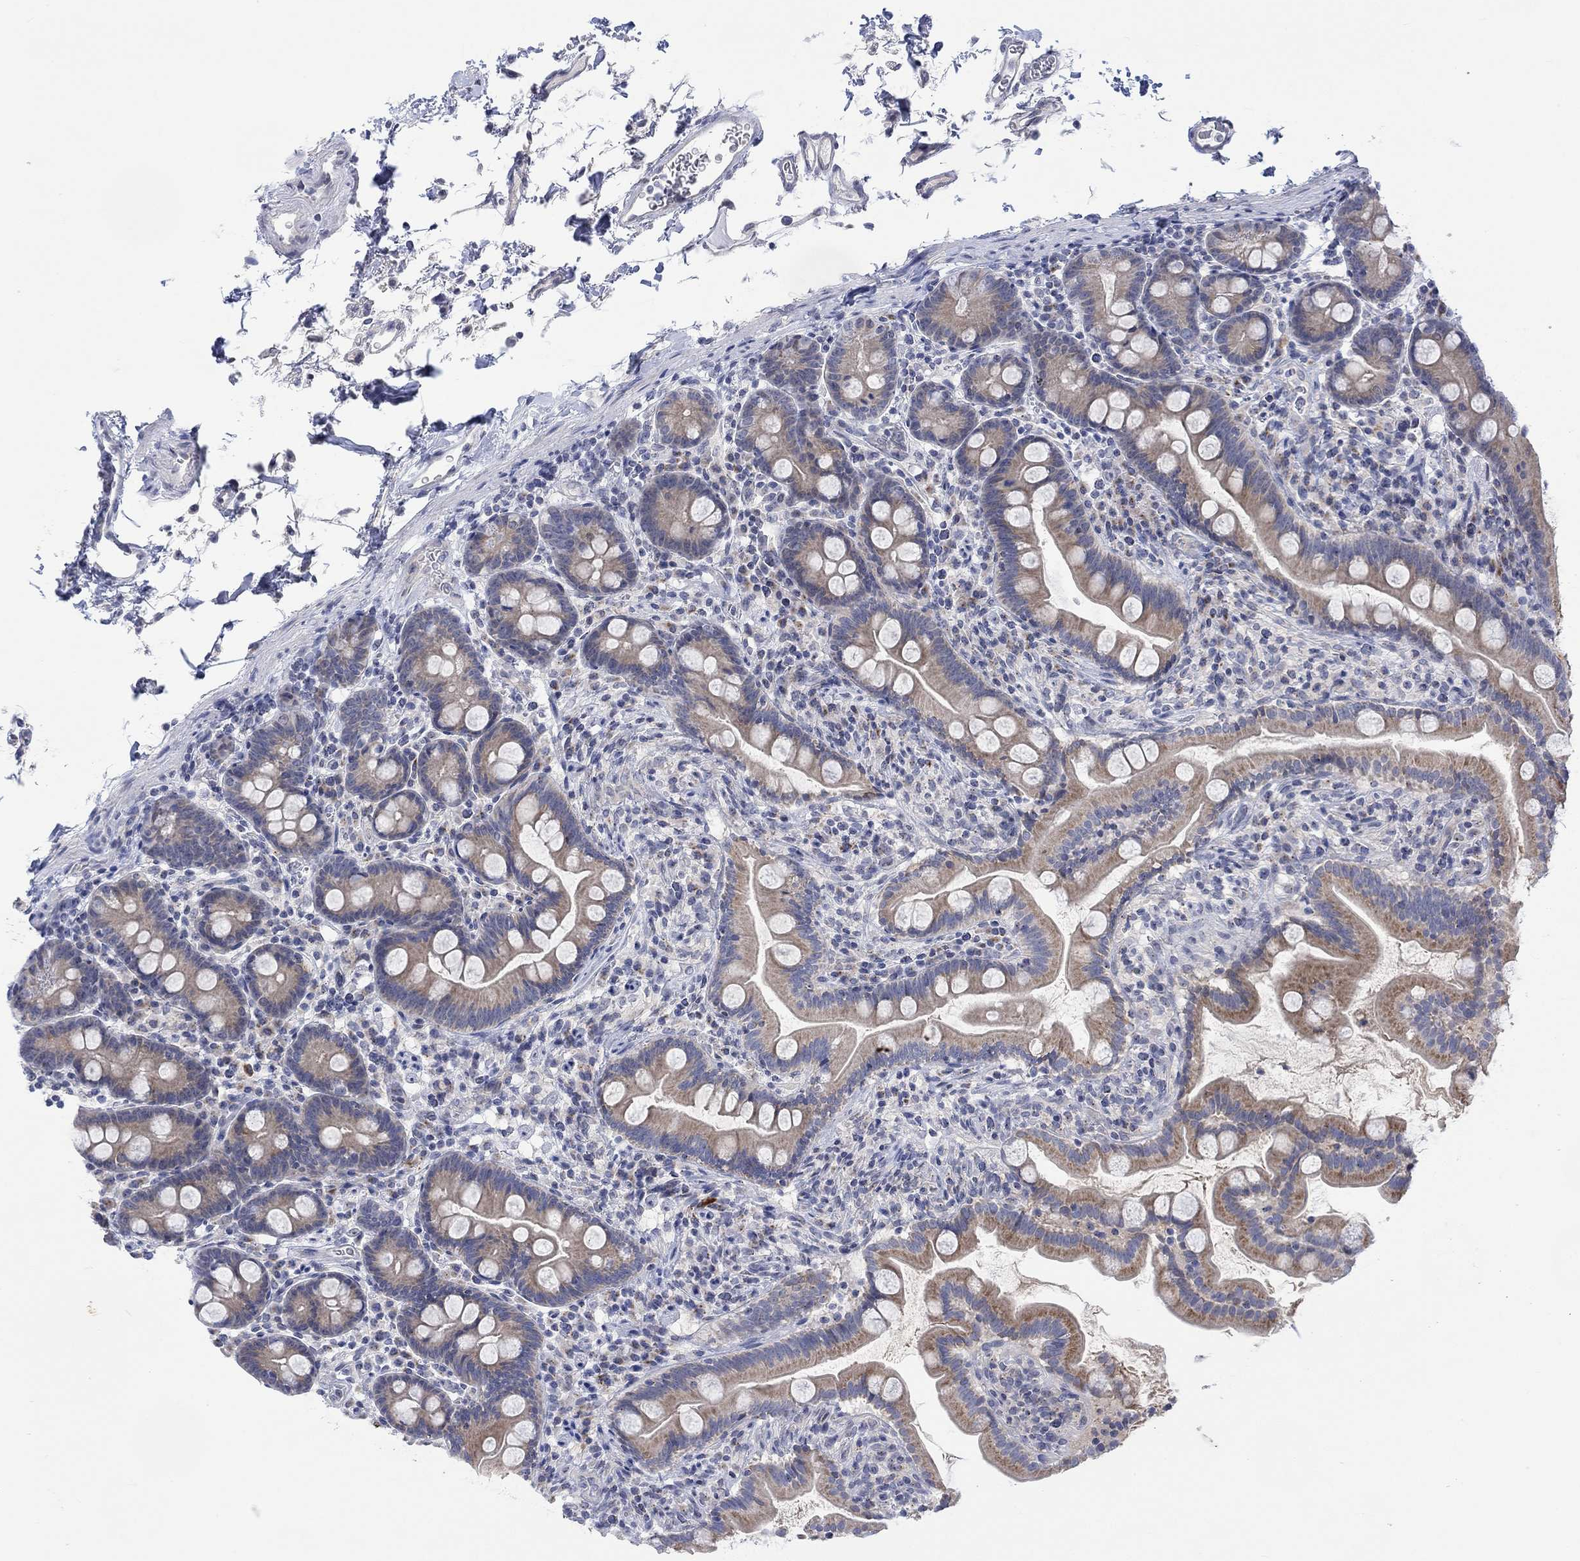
{"staining": {"intensity": "weak", "quantity": "25%-75%", "location": "cytoplasmic/membranous"}, "tissue": "small intestine", "cell_type": "Glandular cells", "image_type": "normal", "snomed": [{"axis": "morphology", "description": "Normal tissue, NOS"}, {"axis": "topography", "description": "Small intestine"}], "caption": "Weak cytoplasmic/membranous protein staining is appreciated in about 25%-75% of glandular cells in small intestine.", "gene": "DCX", "patient": {"sex": "female", "age": 44}}